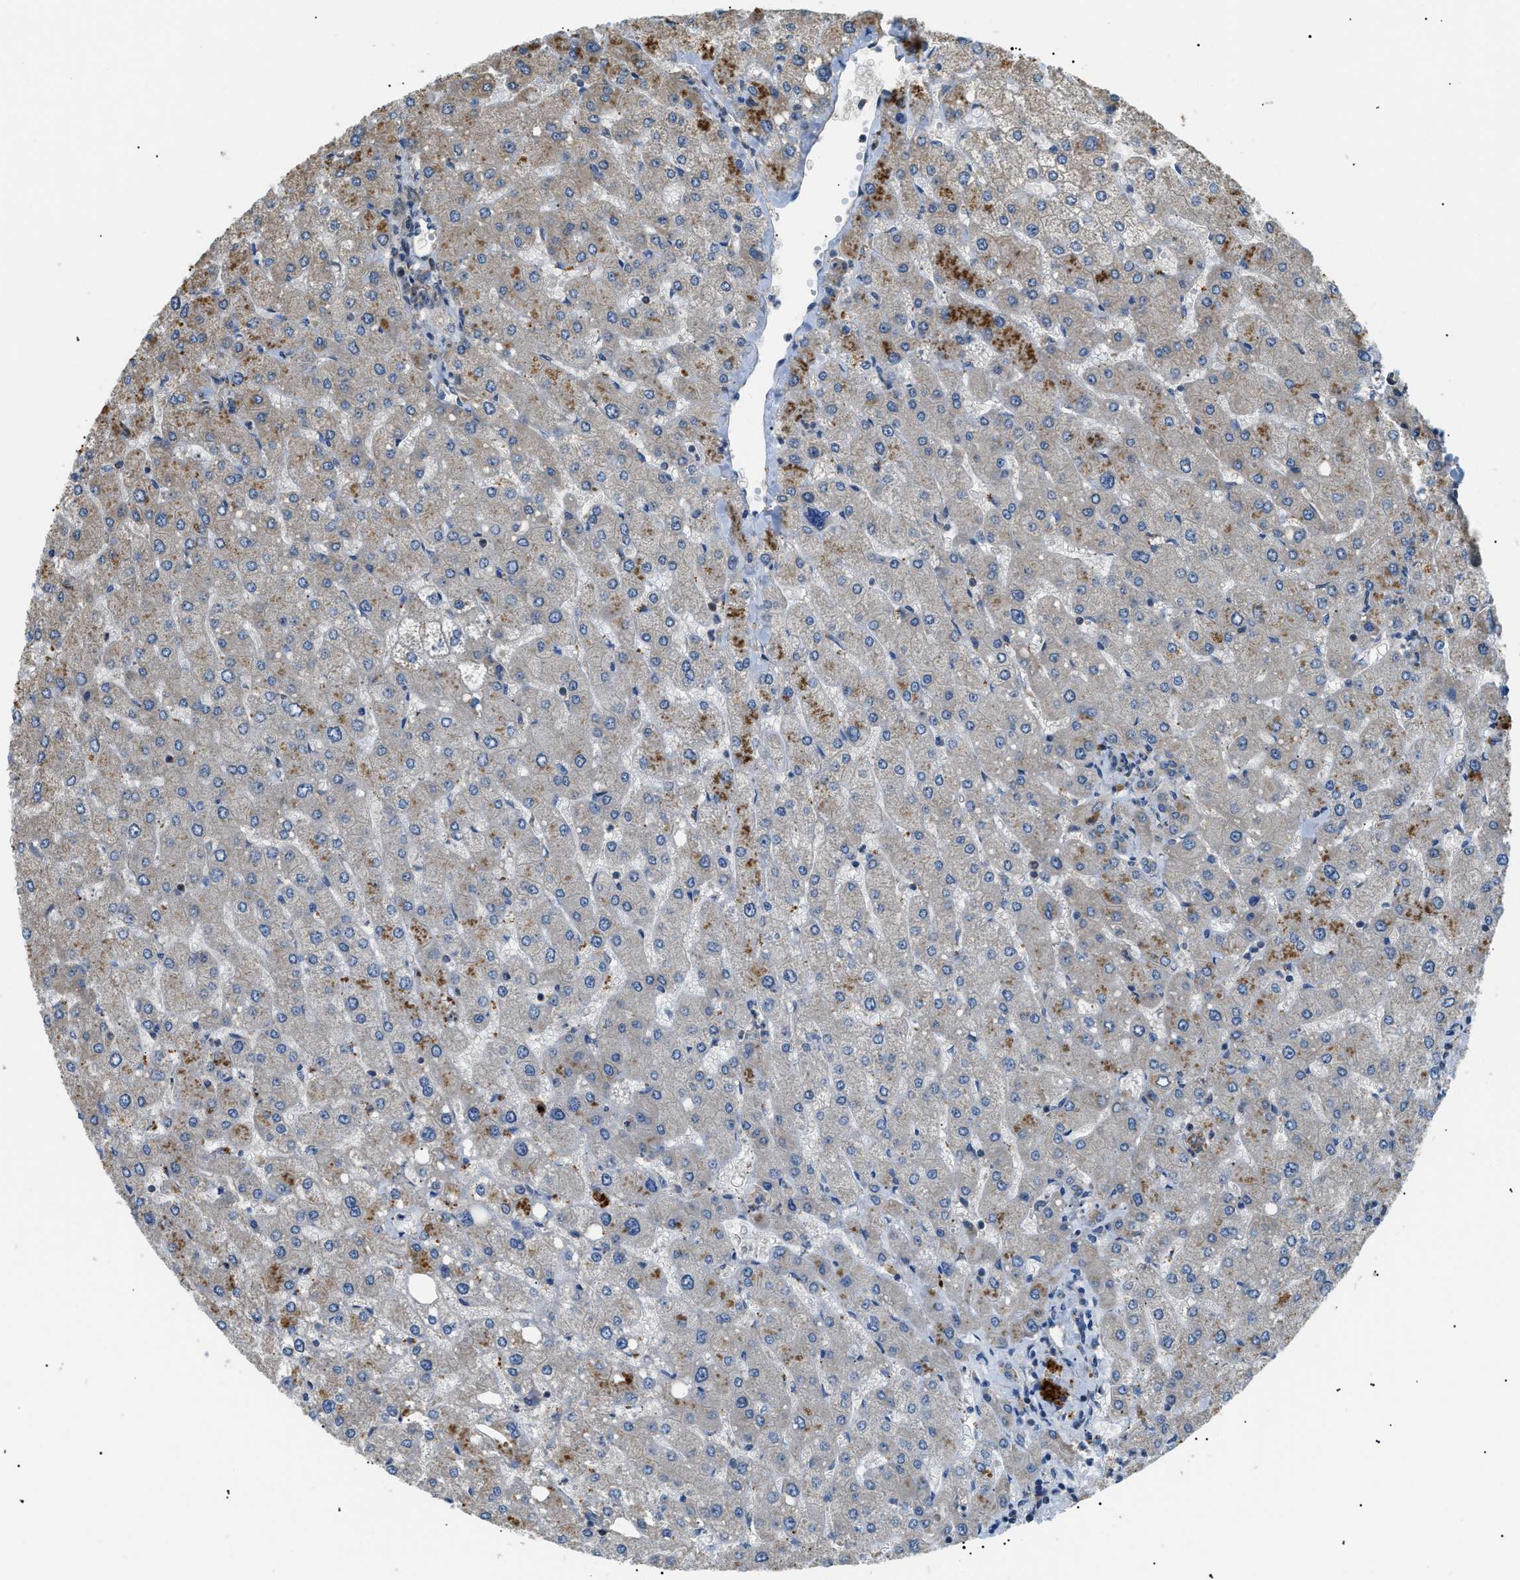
{"staining": {"intensity": "weak", "quantity": ">75%", "location": "cytoplasmic/membranous"}, "tissue": "liver", "cell_type": "Cholangiocytes", "image_type": "normal", "snomed": [{"axis": "morphology", "description": "Normal tissue, NOS"}, {"axis": "topography", "description": "Liver"}], "caption": "Immunohistochemistry (IHC) of normal liver demonstrates low levels of weak cytoplasmic/membranous positivity in approximately >75% of cholangiocytes.", "gene": "SRPK1", "patient": {"sex": "male", "age": 55}}